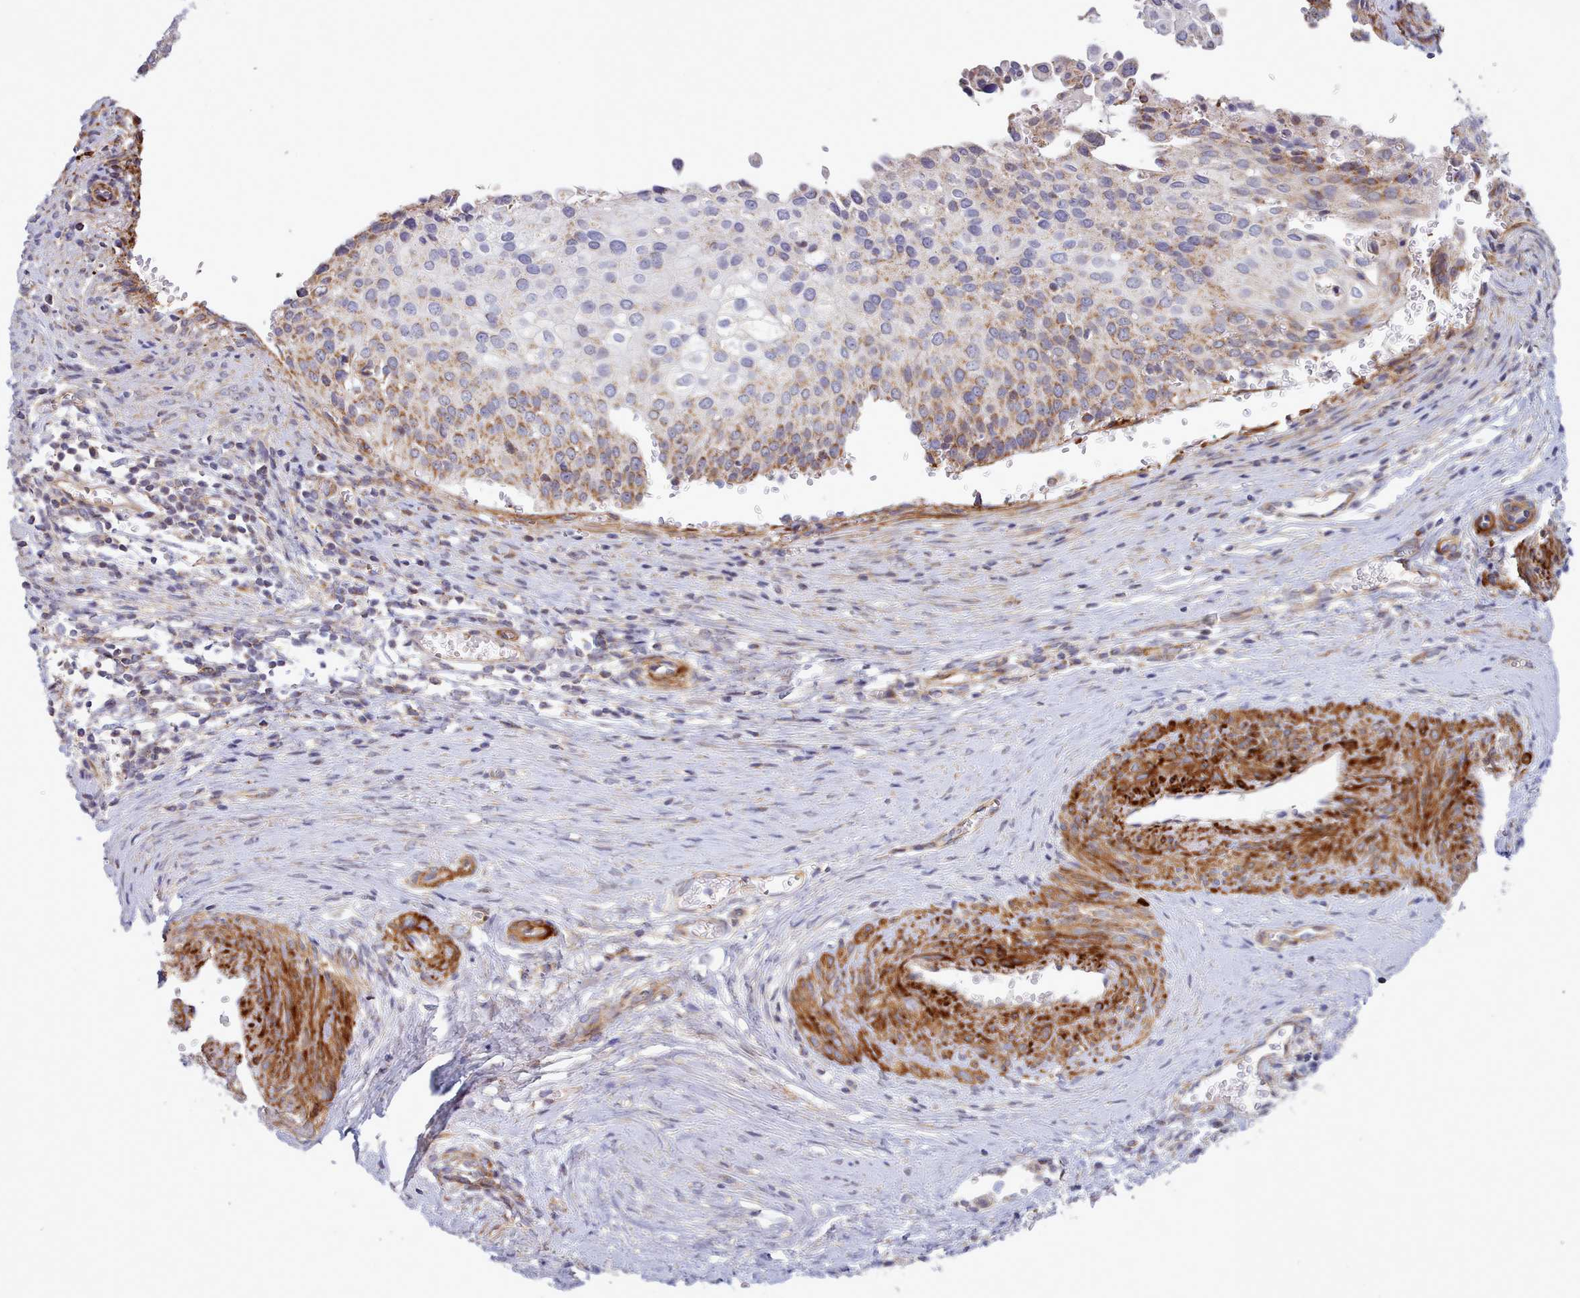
{"staining": {"intensity": "moderate", "quantity": ">75%", "location": "cytoplasmic/membranous"}, "tissue": "cervical cancer", "cell_type": "Tumor cells", "image_type": "cancer", "snomed": [{"axis": "morphology", "description": "Squamous cell carcinoma, NOS"}, {"axis": "topography", "description": "Cervix"}], "caption": "Cervical squamous cell carcinoma tissue exhibits moderate cytoplasmic/membranous positivity in approximately >75% of tumor cells, visualized by immunohistochemistry. The protein of interest is shown in brown color, while the nuclei are stained blue.", "gene": "MRPL21", "patient": {"sex": "female", "age": 44}}